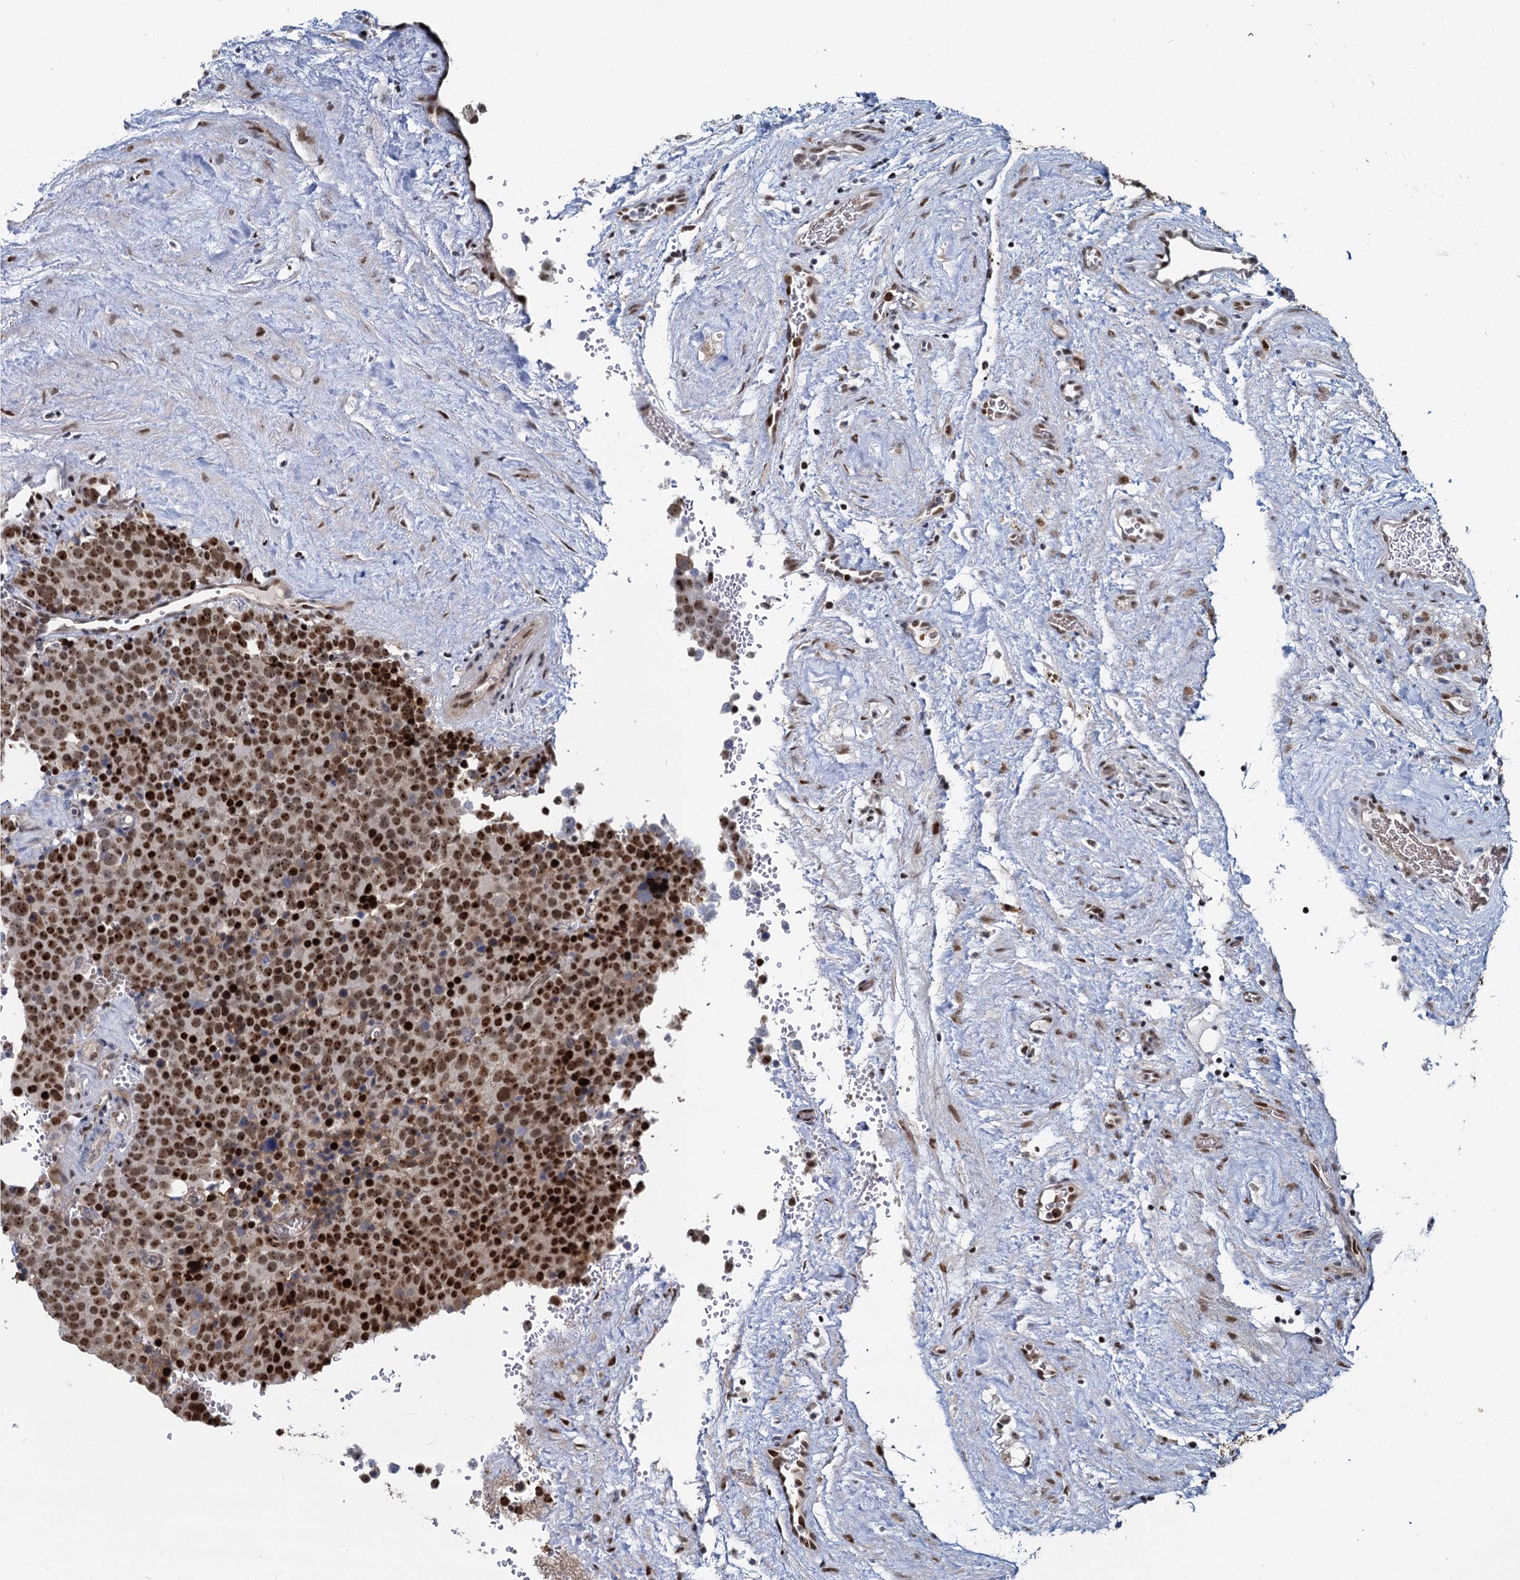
{"staining": {"intensity": "moderate", "quantity": ">75%", "location": "nuclear"}, "tissue": "testis cancer", "cell_type": "Tumor cells", "image_type": "cancer", "snomed": [{"axis": "morphology", "description": "Seminoma, NOS"}, {"axis": "topography", "description": "Testis"}], "caption": "Testis cancer was stained to show a protein in brown. There is medium levels of moderate nuclear expression in approximately >75% of tumor cells.", "gene": "ANKRD49", "patient": {"sex": "male", "age": 71}}